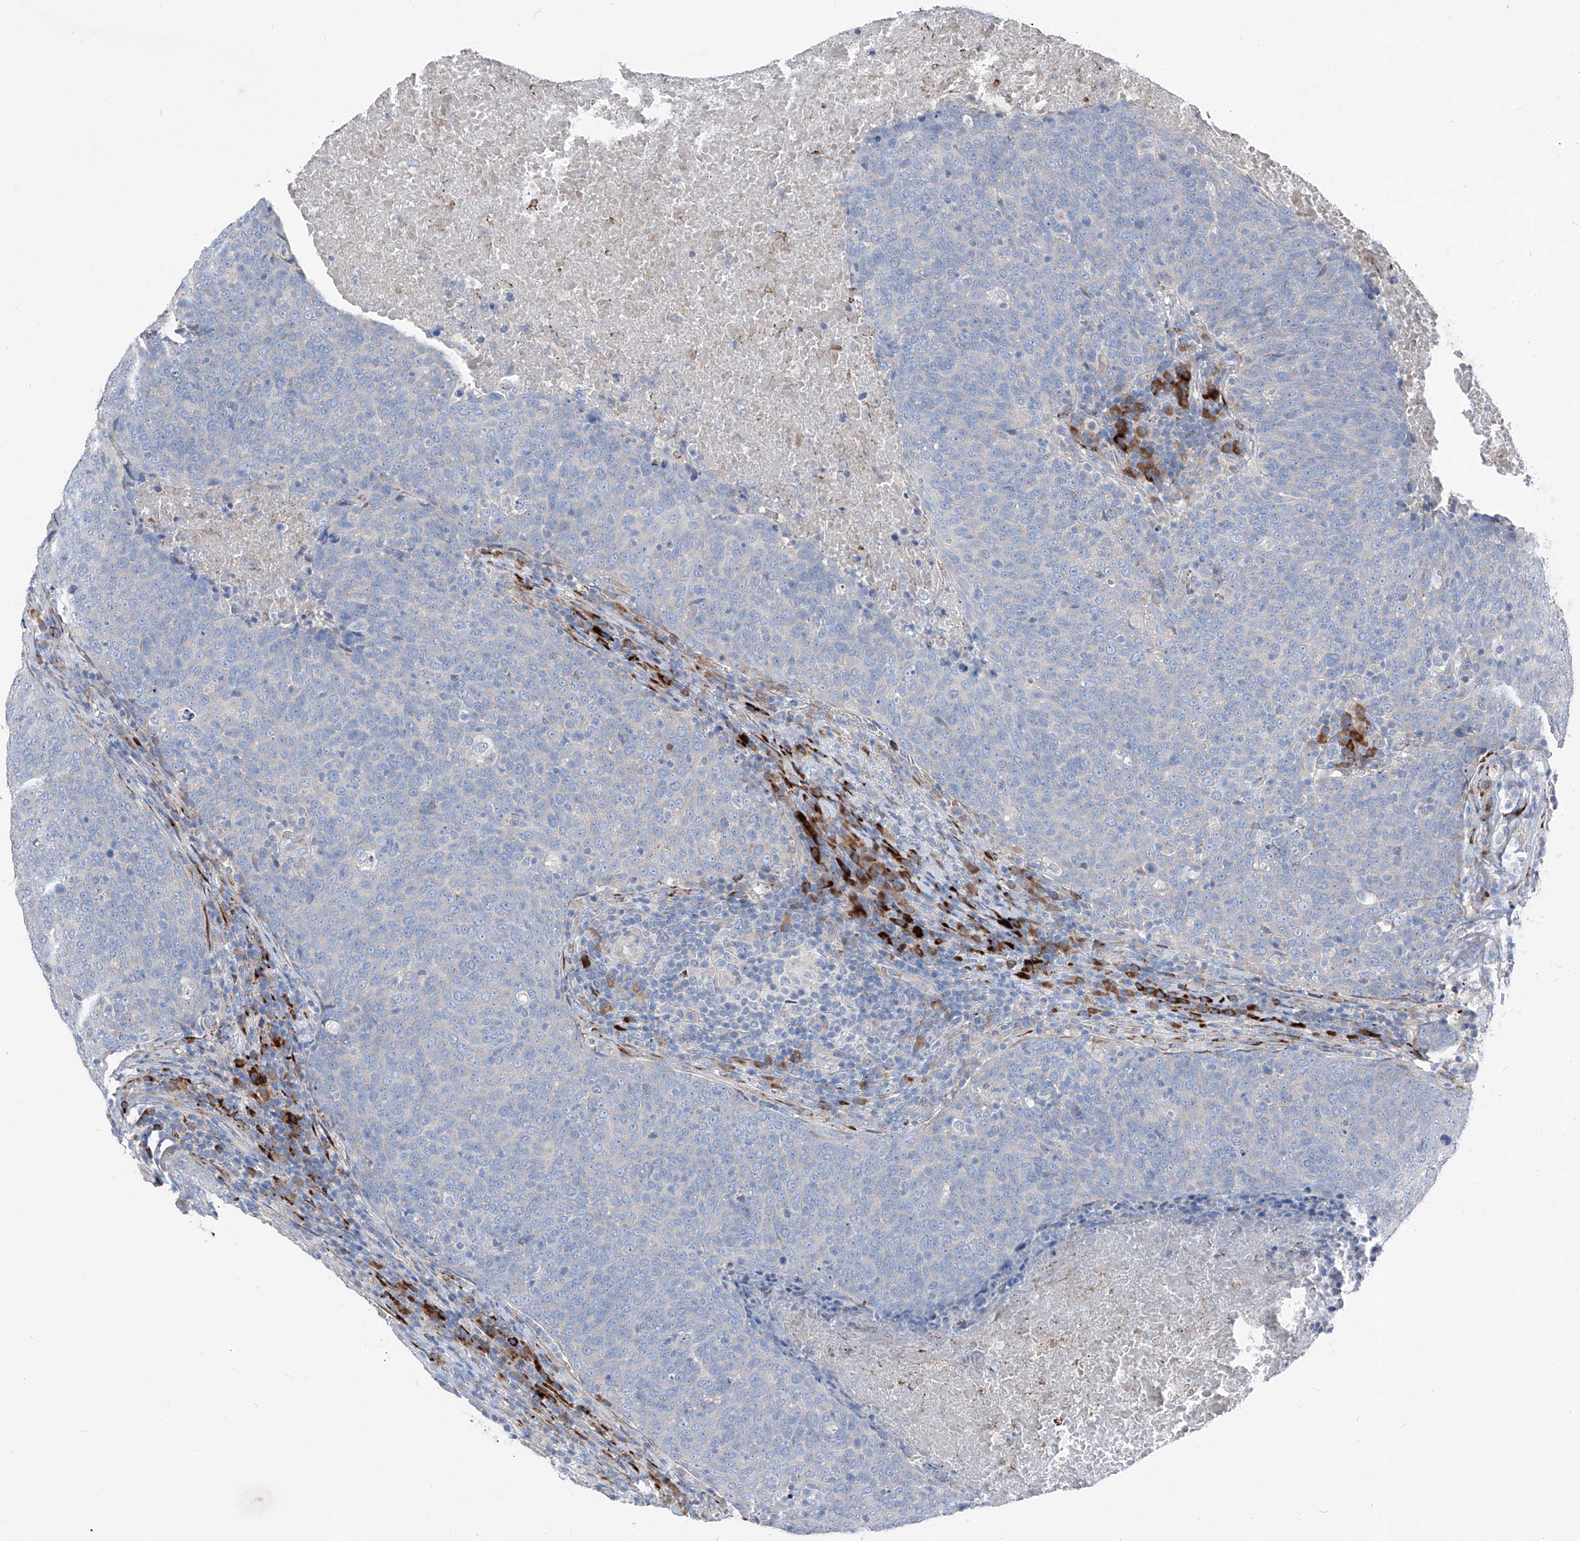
{"staining": {"intensity": "negative", "quantity": "none", "location": "none"}, "tissue": "head and neck cancer", "cell_type": "Tumor cells", "image_type": "cancer", "snomed": [{"axis": "morphology", "description": "Squamous cell carcinoma, NOS"}, {"axis": "morphology", "description": "Squamous cell carcinoma, metastatic, NOS"}, {"axis": "topography", "description": "Lymph node"}, {"axis": "topography", "description": "Head-Neck"}], "caption": "There is no significant positivity in tumor cells of head and neck cancer (metastatic squamous cell carcinoma).", "gene": "IFI27", "patient": {"sex": "male", "age": 62}}